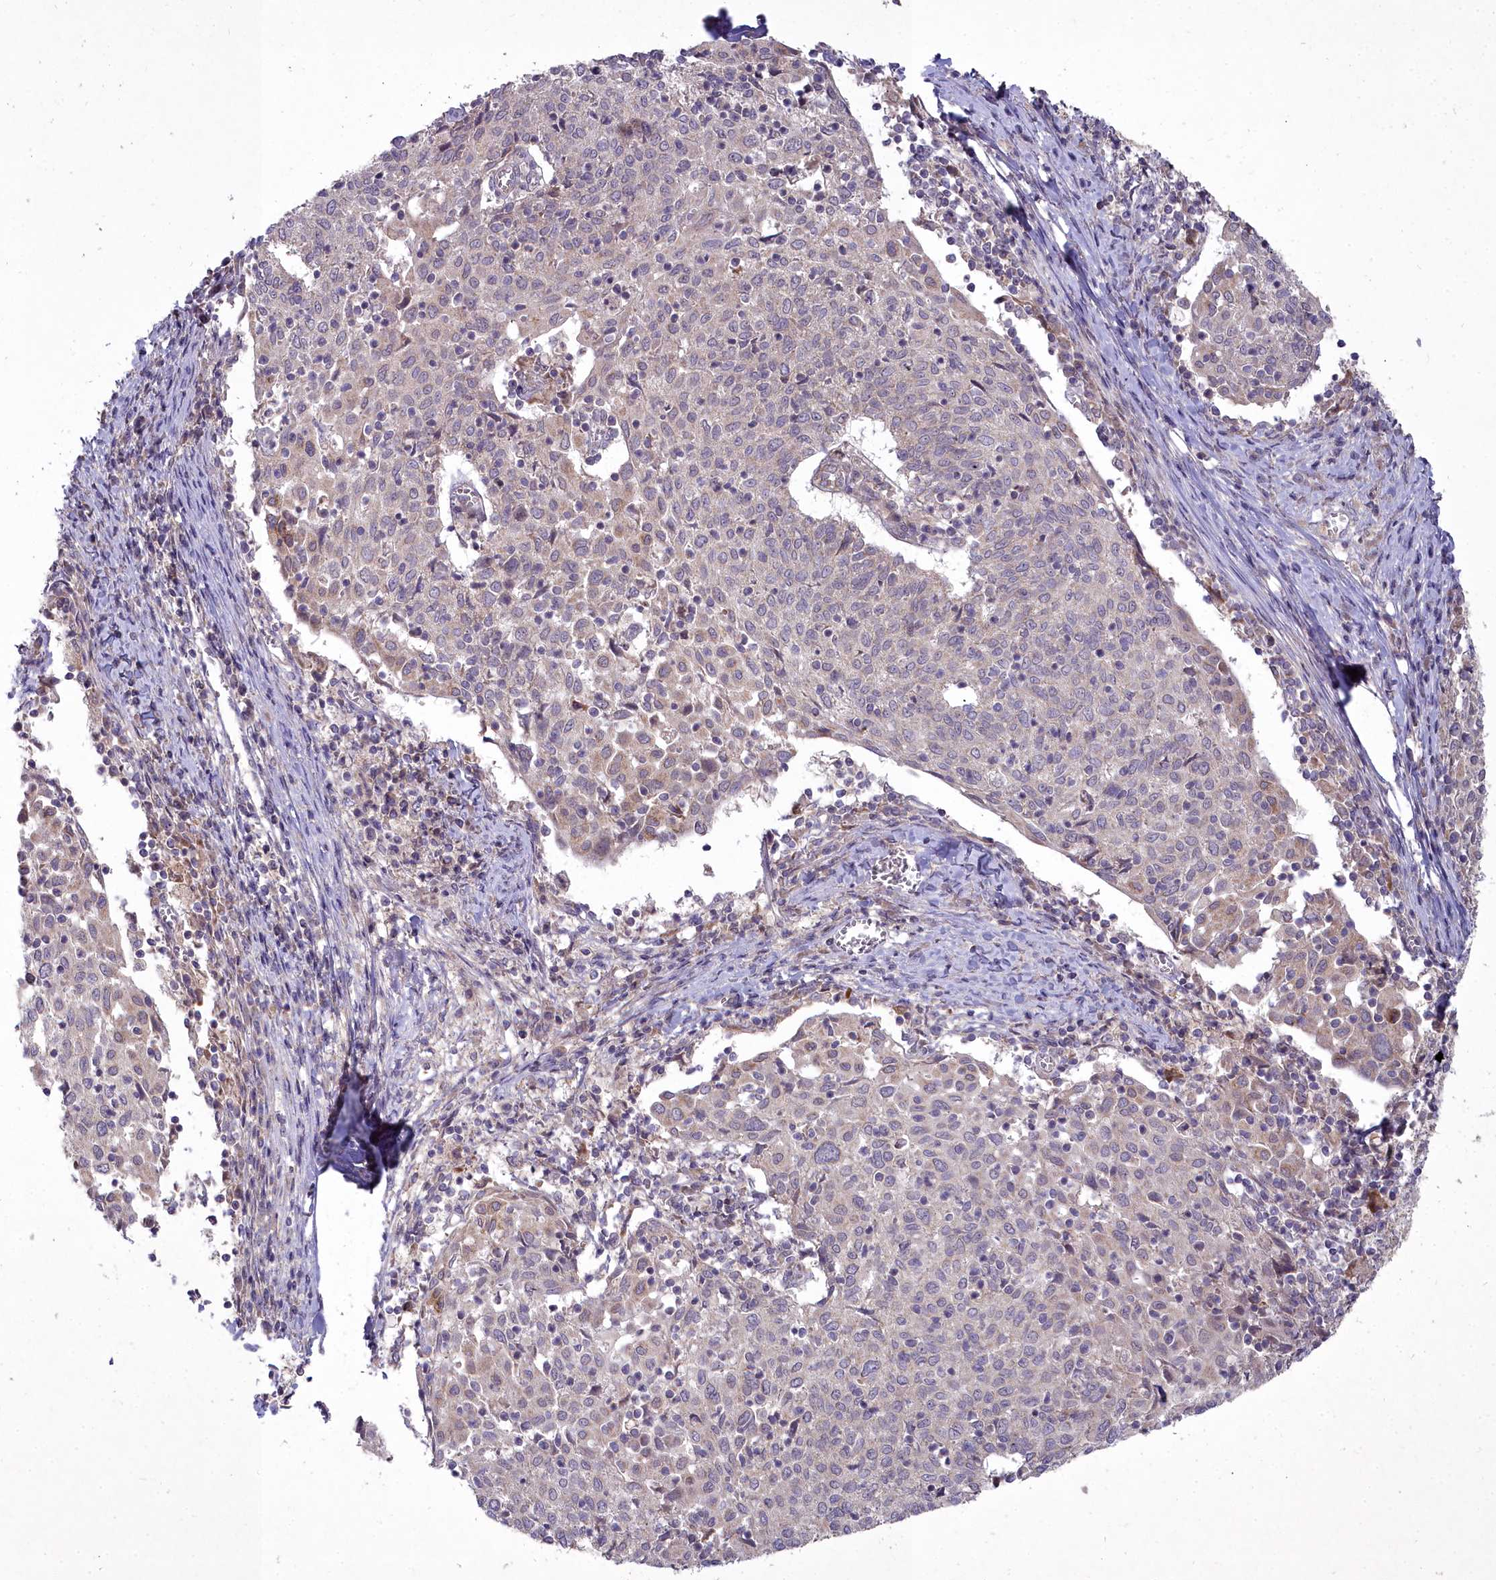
{"staining": {"intensity": "weak", "quantity": "25%-75%", "location": "cytoplasmic/membranous"}, "tissue": "cervical cancer", "cell_type": "Tumor cells", "image_type": "cancer", "snomed": [{"axis": "morphology", "description": "Squamous cell carcinoma, NOS"}, {"axis": "topography", "description": "Cervix"}], "caption": "This micrograph shows cervical cancer stained with IHC to label a protein in brown. The cytoplasmic/membranous of tumor cells show weak positivity for the protein. Nuclei are counter-stained blue.", "gene": "MICU2", "patient": {"sex": "female", "age": 52}}